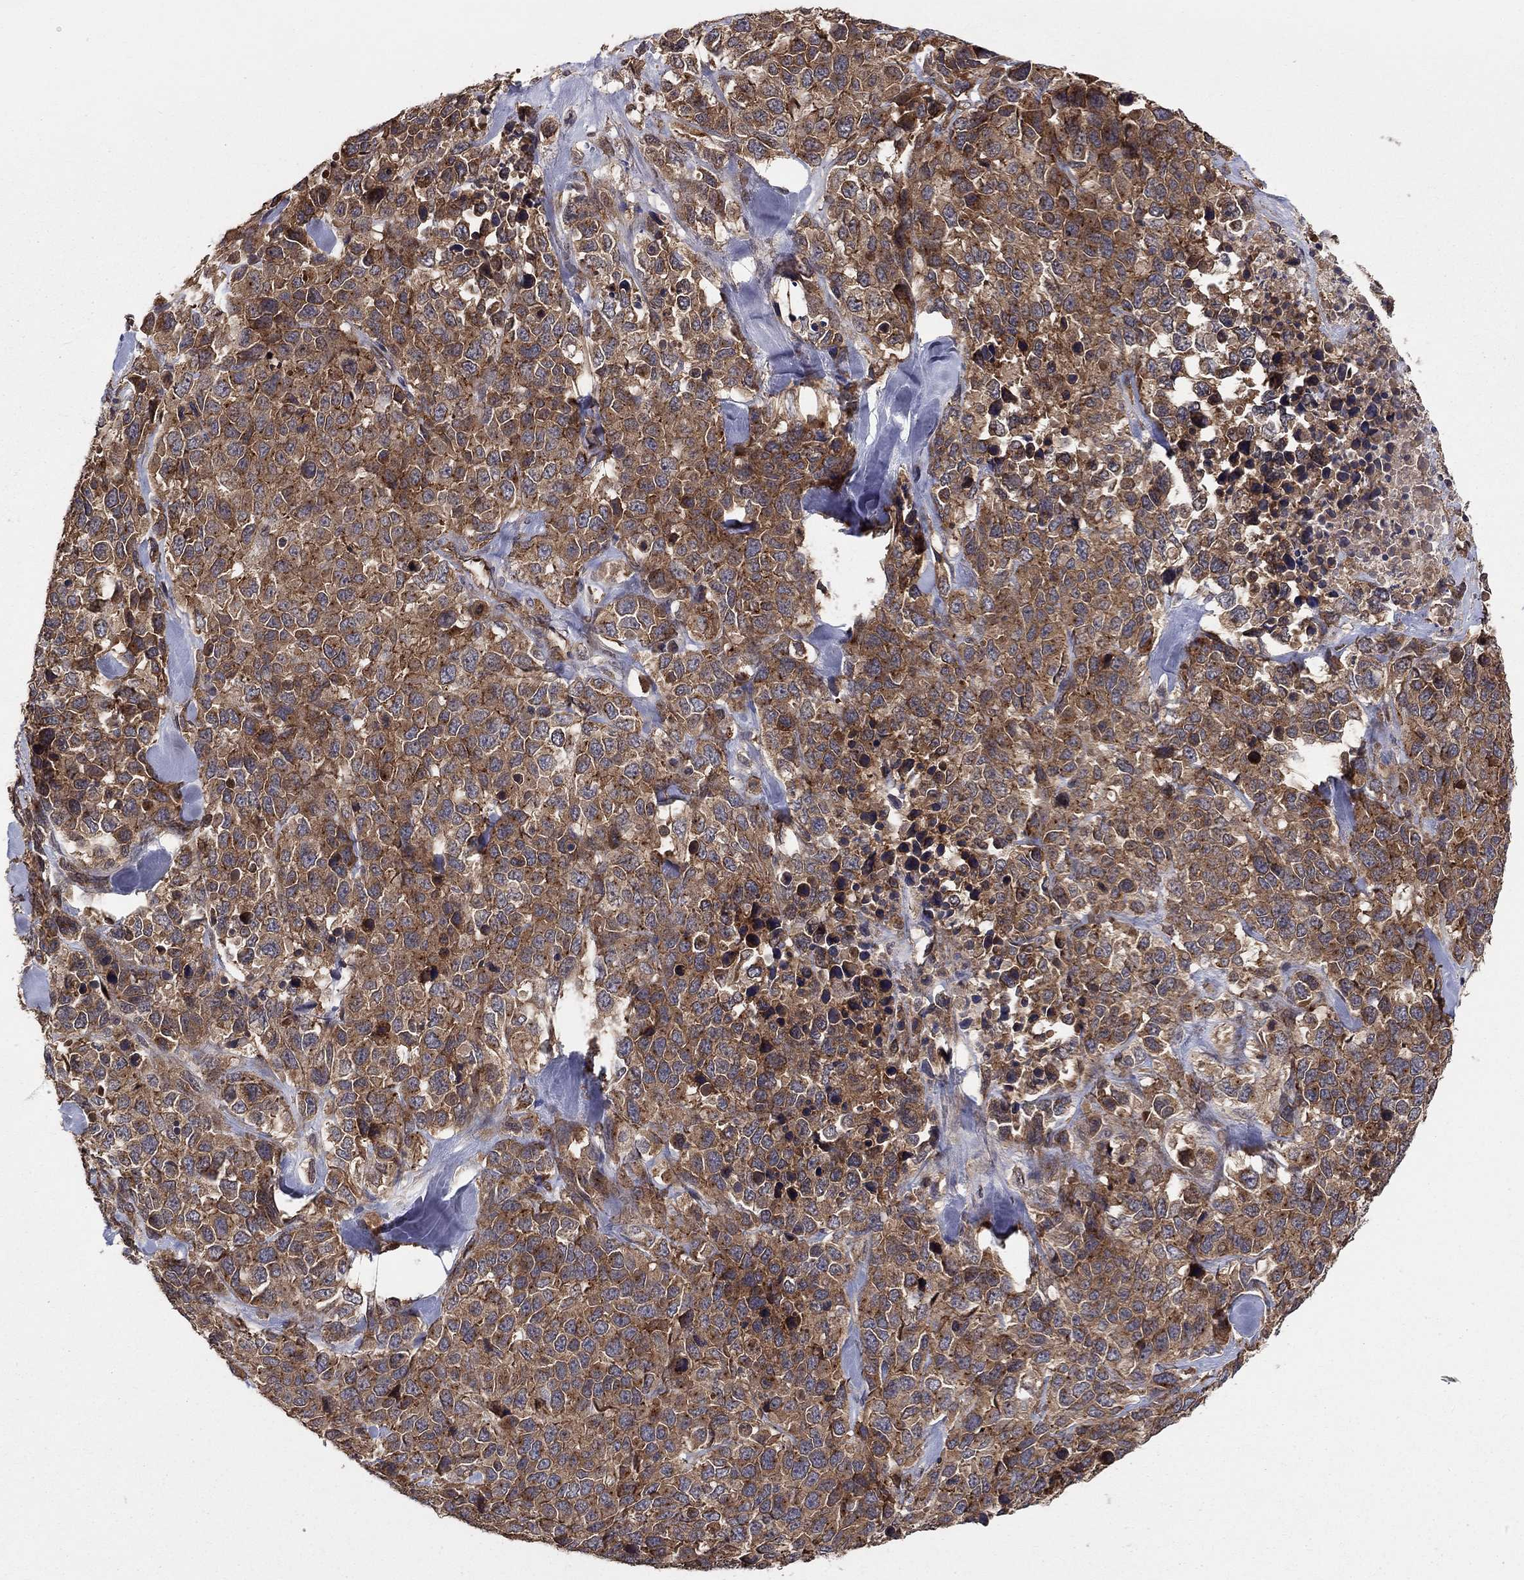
{"staining": {"intensity": "moderate", "quantity": ">75%", "location": "cytoplasmic/membranous"}, "tissue": "melanoma", "cell_type": "Tumor cells", "image_type": "cancer", "snomed": [{"axis": "morphology", "description": "Malignant melanoma, Metastatic site"}, {"axis": "topography", "description": "Skin"}], "caption": "Melanoma was stained to show a protein in brown. There is medium levels of moderate cytoplasmic/membranous positivity in about >75% of tumor cells.", "gene": "BMERB1", "patient": {"sex": "male", "age": 84}}